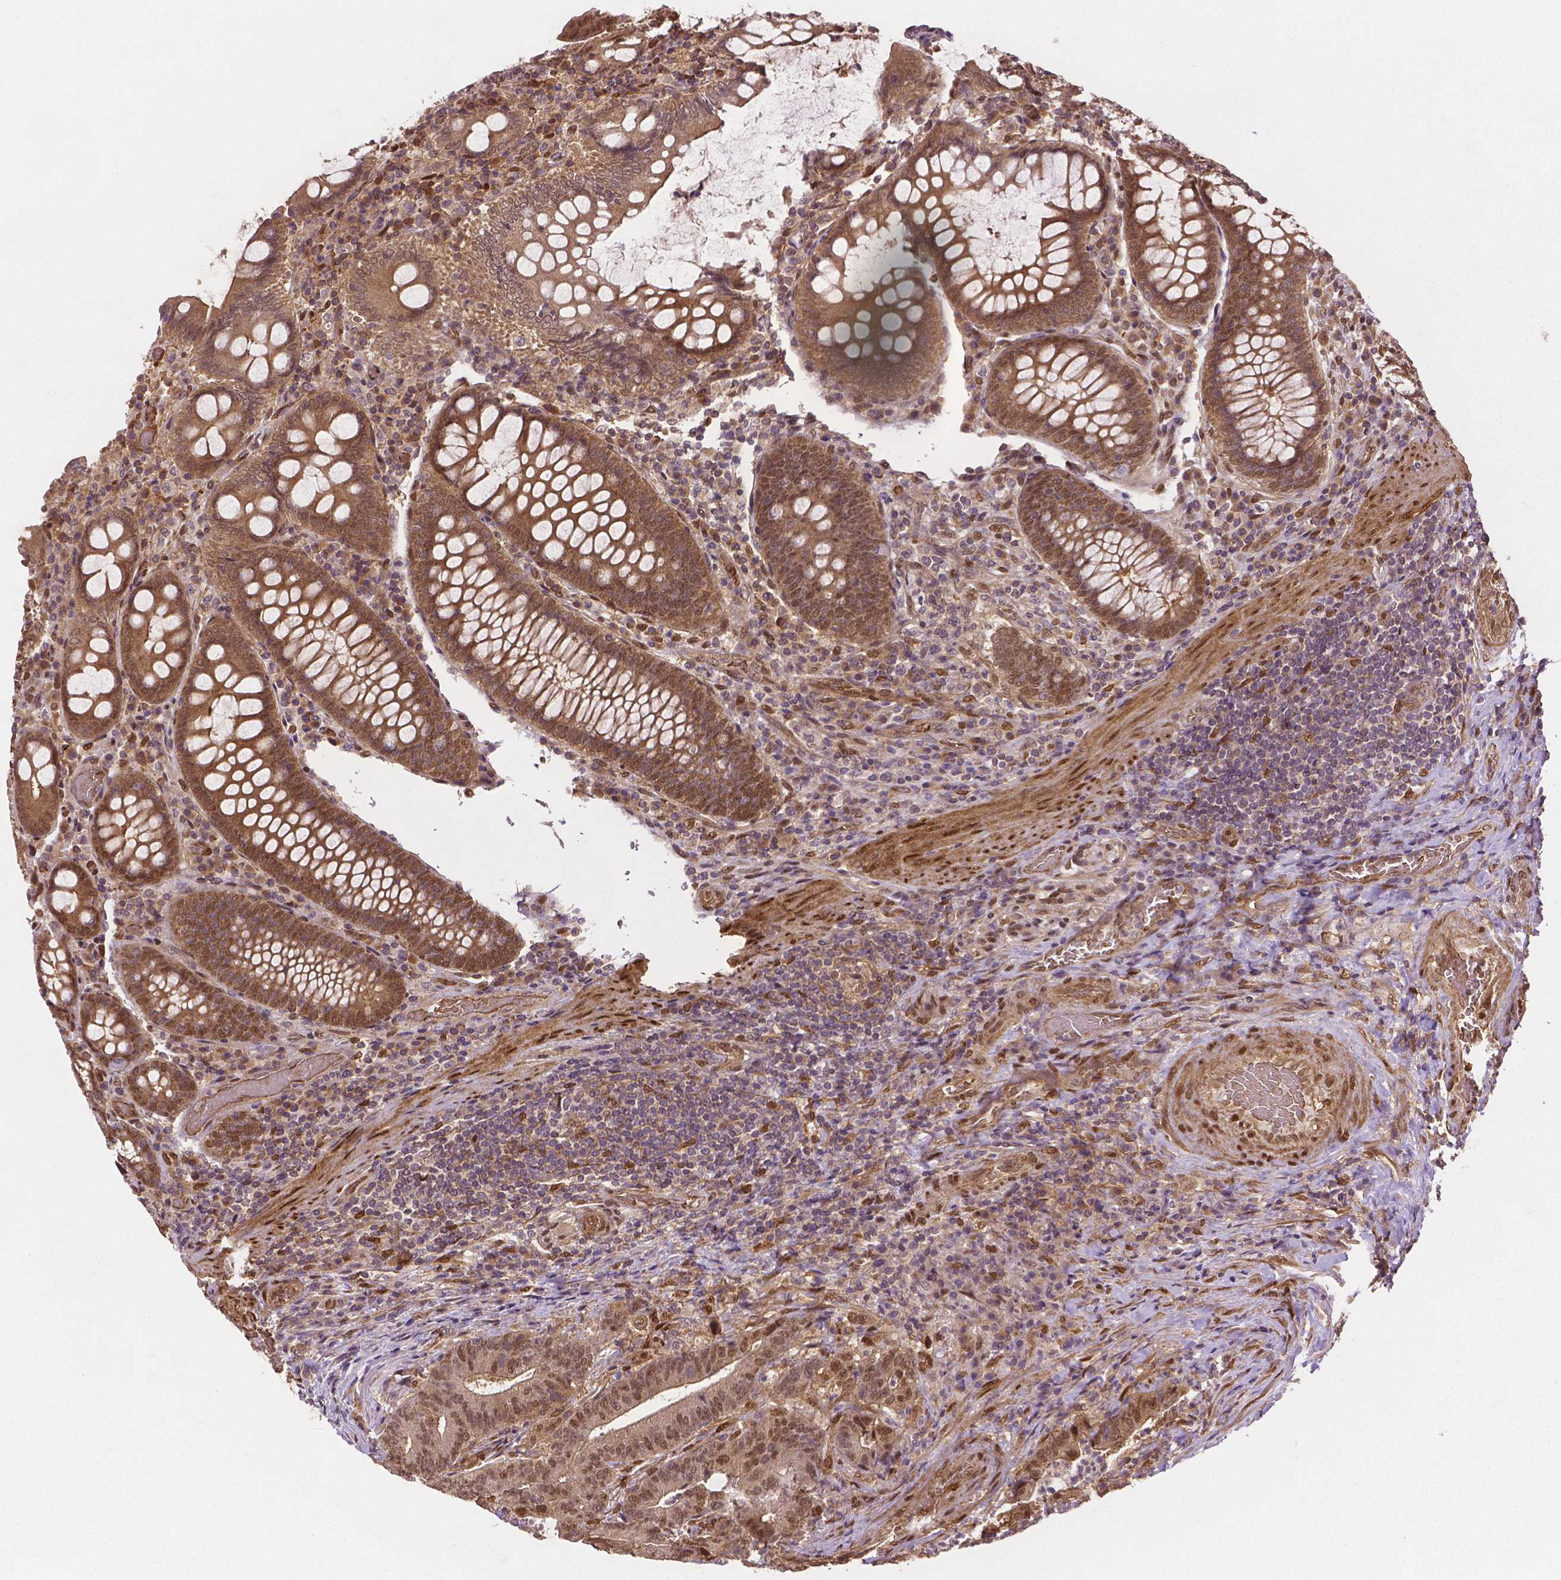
{"staining": {"intensity": "moderate", "quantity": ">75%", "location": "cytoplasmic/membranous,nuclear"}, "tissue": "colorectal cancer", "cell_type": "Tumor cells", "image_type": "cancer", "snomed": [{"axis": "morphology", "description": "Adenocarcinoma, NOS"}, {"axis": "topography", "description": "Colon"}], "caption": "Brown immunohistochemical staining in human colorectal cancer displays moderate cytoplasmic/membranous and nuclear staining in about >75% of tumor cells. (DAB IHC, brown staining for protein, blue staining for nuclei).", "gene": "YAP1", "patient": {"sex": "female", "age": 43}}